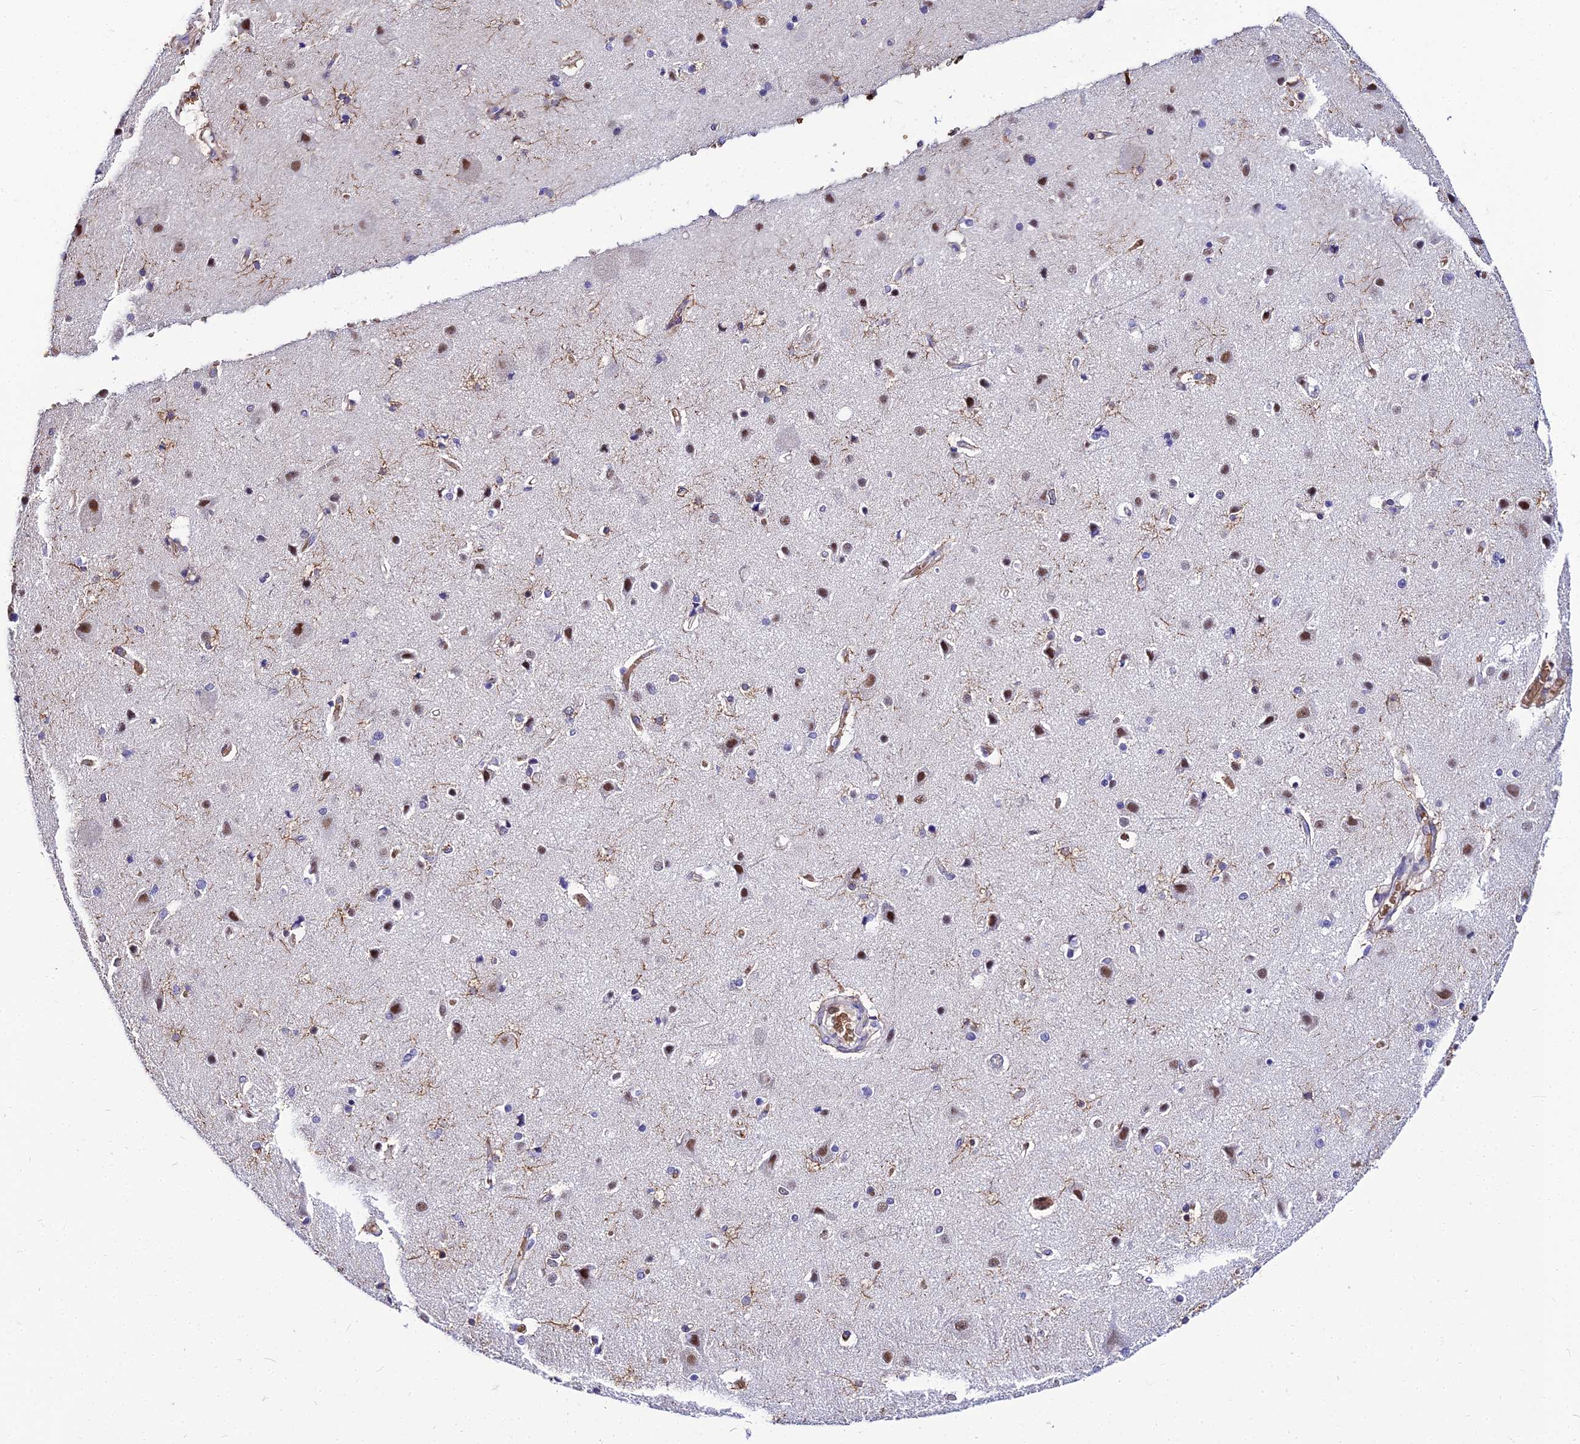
{"staining": {"intensity": "moderate", "quantity": ">75%", "location": "cytoplasmic/membranous"}, "tissue": "cerebral cortex", "cell_type": "Endothelial cells", "image_type": "normal", "snomed": [{"axis": "morphology", "description": "Normal tissue, NOS"}, {"axis": "topography", "description": "Cerebral cortex"}], "caption": "Protein staining displays moderate cytoplasmic/membranous positivity in approximately >75% of endothelial cells in unremarkable cerebral cortex.", "gene": "BCL9", "patient": {"sex": "female", "age": 54}}